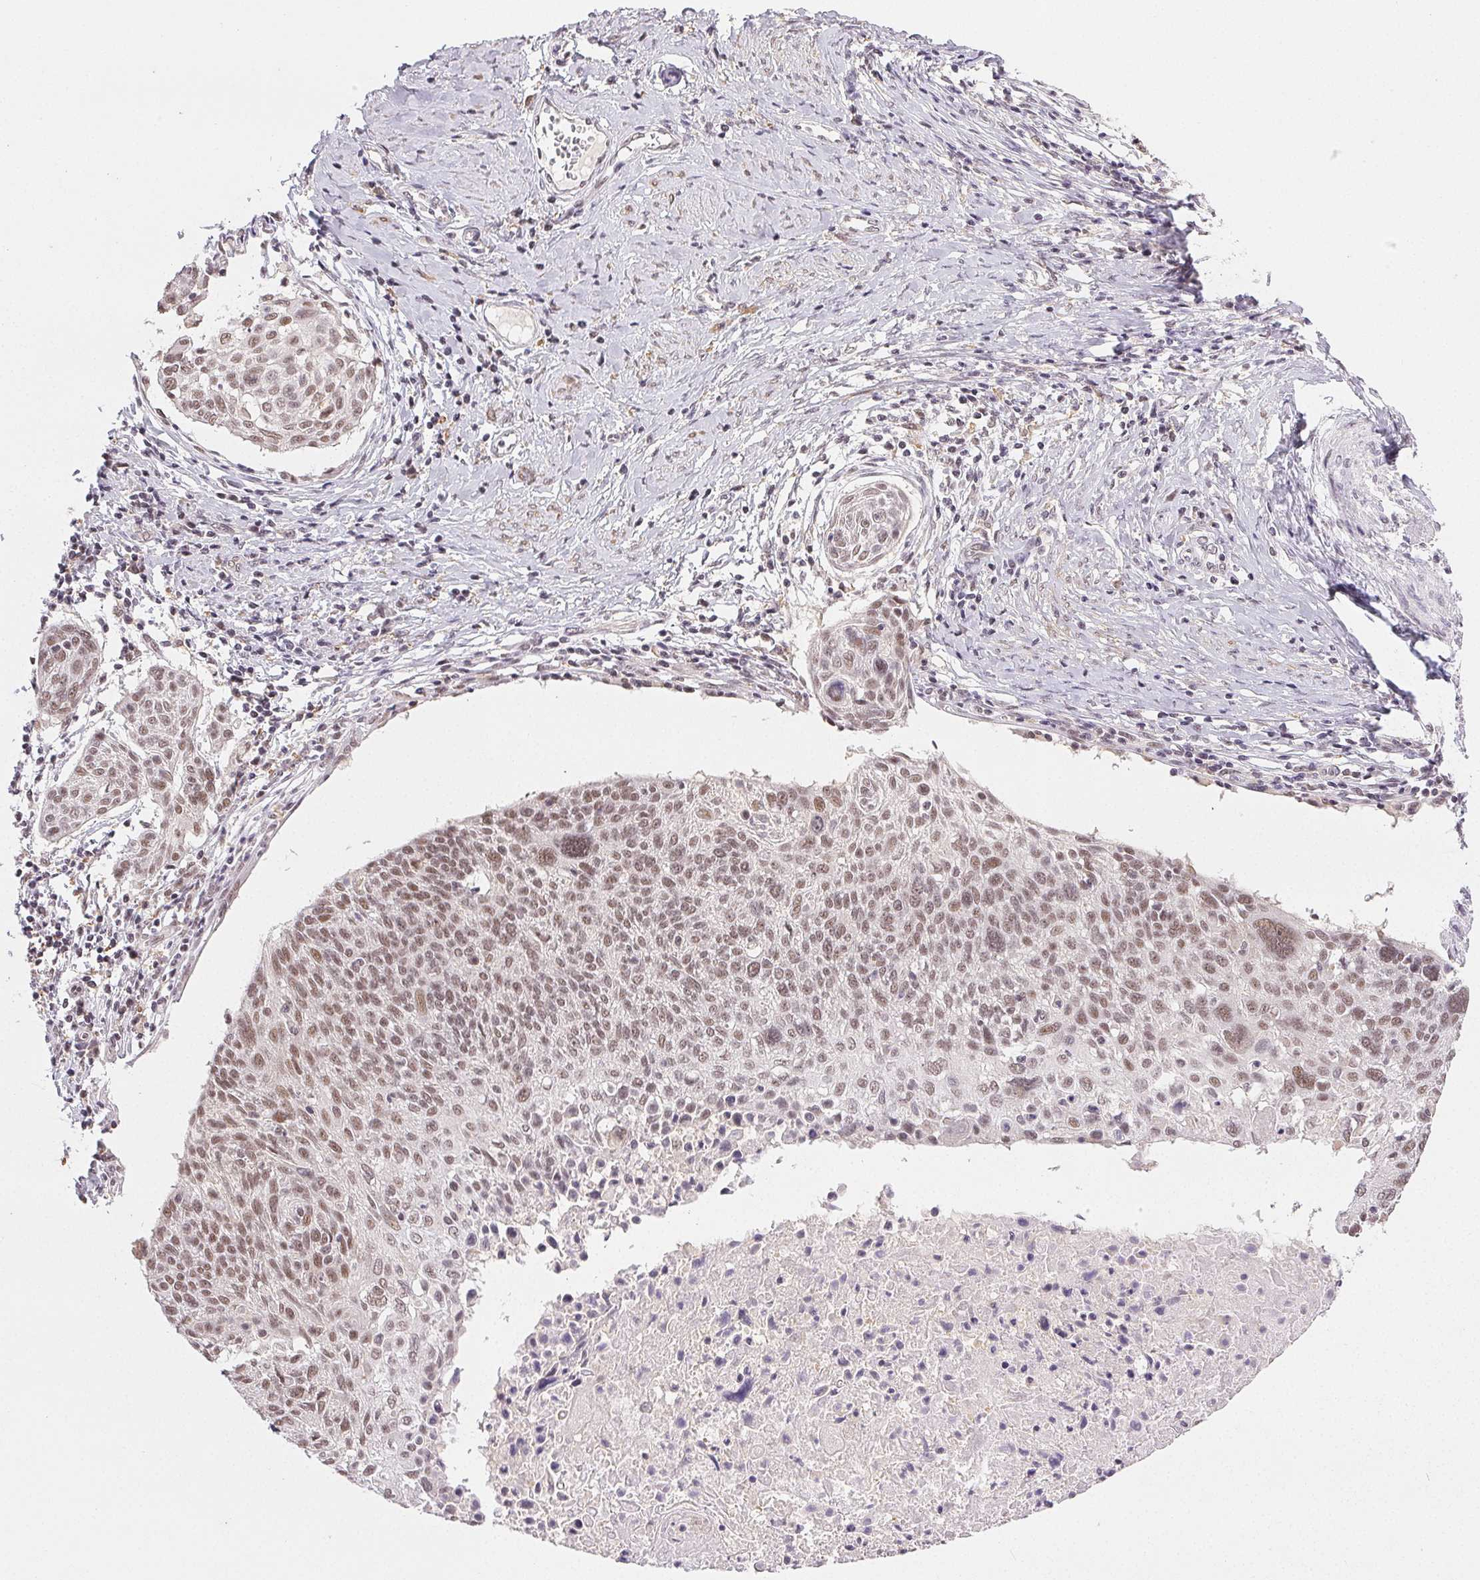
{"staining": {"intensity": "moderate", "quantity": ">75%", "location": "nuclear"}, "tissue": "cervical cancer", "cell_type": "Tumor cells", "image_type": "cancer", "snomed": [{"axis": "morphology", "description": "Squamous cell carcinoma, NOS"}, {"axis": "topography", "description": "Cervix"}], "caption": "Cervical cancer (squamous cell carcinoma) was stained to show a protein in brown. There is medium levels of moderate nuclear expression in about >75% of tumor cells.", "gene": "PRPF18", "patient": {"sex": "female", "age": 49}}